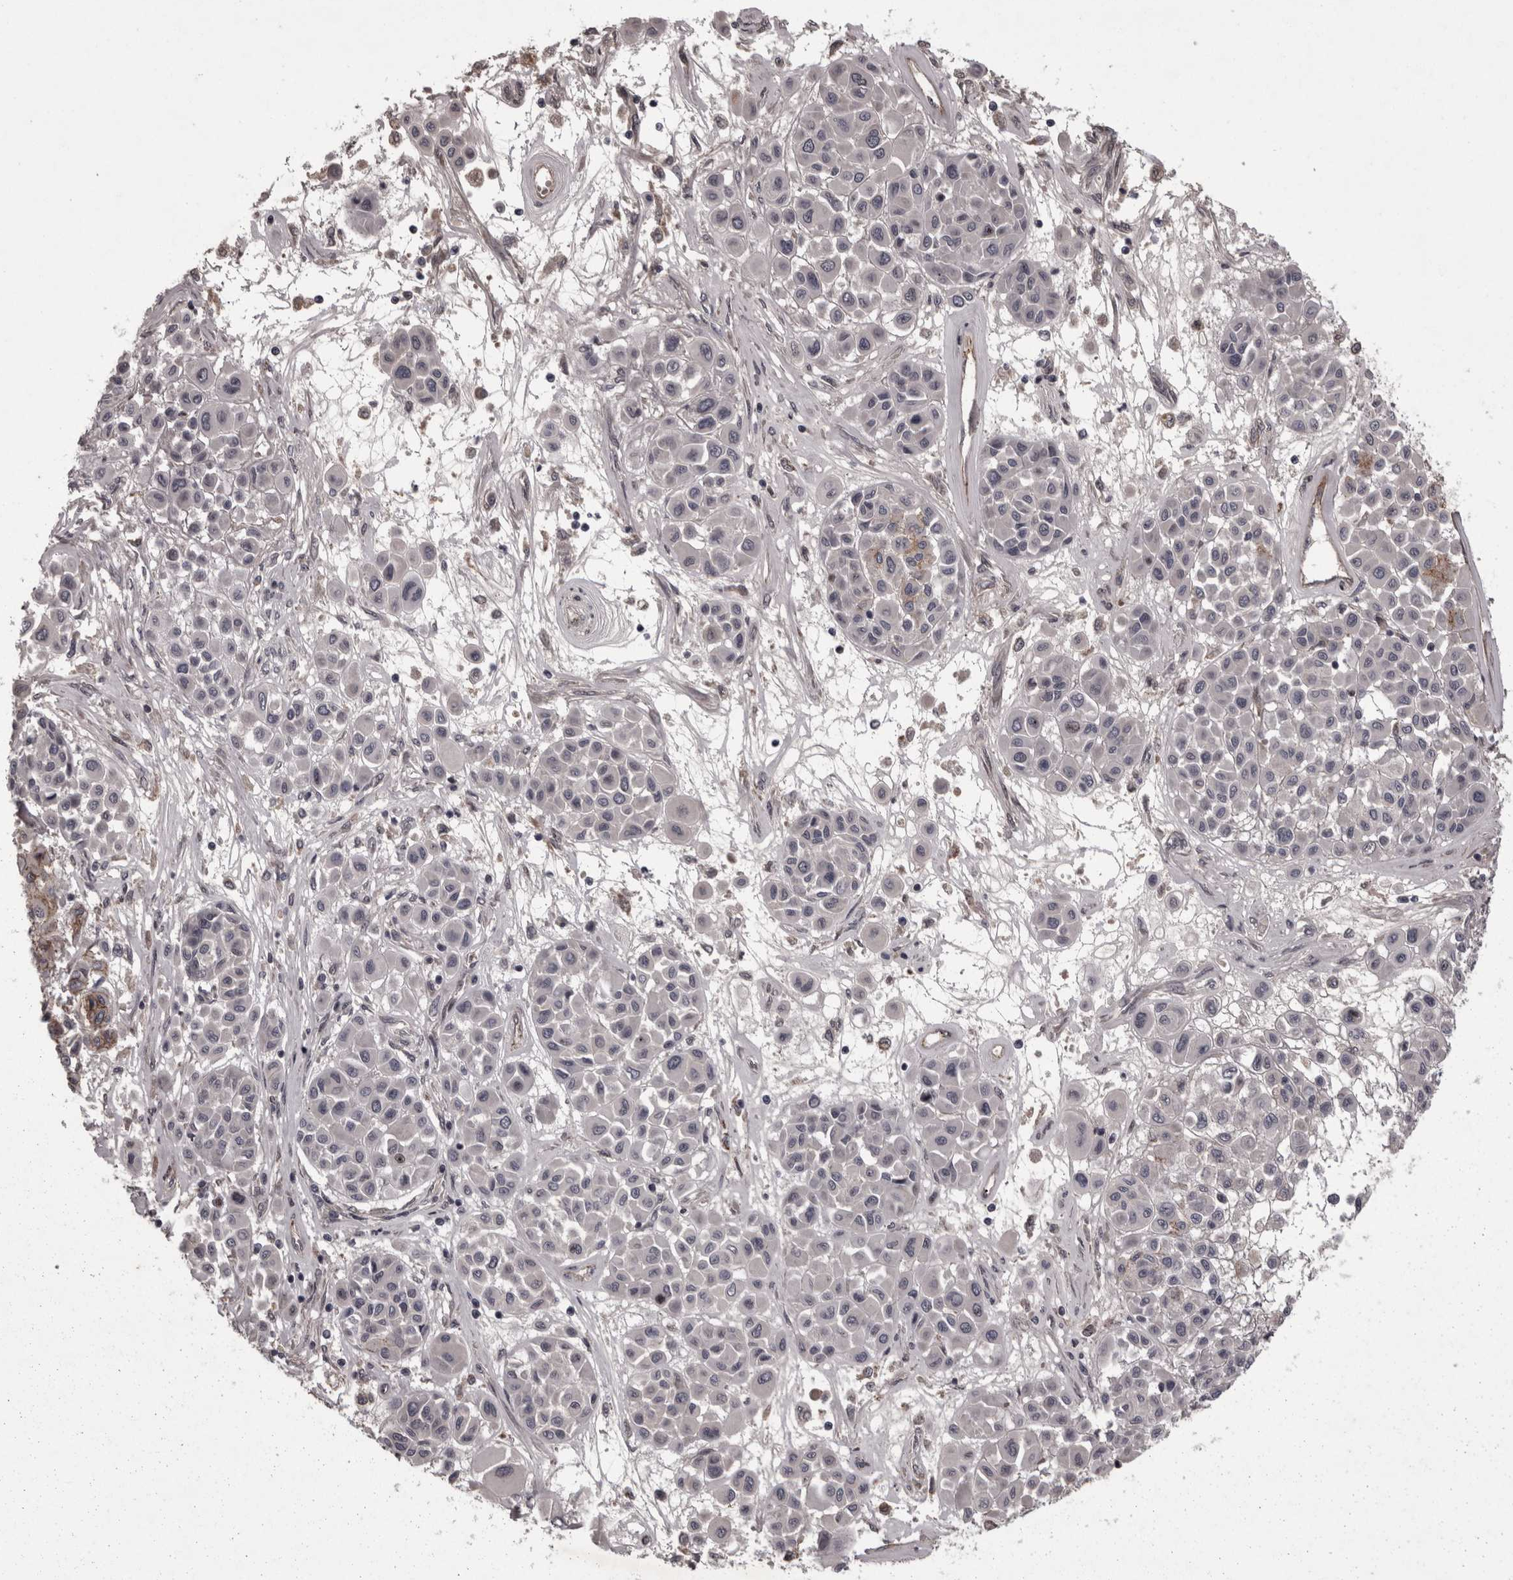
{"staining": {"intensity": "negative", "quantity": "none", "location": "none"}, "tissue": "melanoma", "cell_type": "Tumor cells", "image_type": "cancer", "snomed": [{"axis": "morphology", "description": "Malignant melanoma, Metastatic site"}, {"axis": "topography", "description": "Soft tissue"}], "caption": "Immunohistochemistry (IHC) image of human melanoma stained for a protein (brown), which displays no staining in tumor cells.", "gene": "PCDH17", "patient": {"sex": "male", "age": 41}}